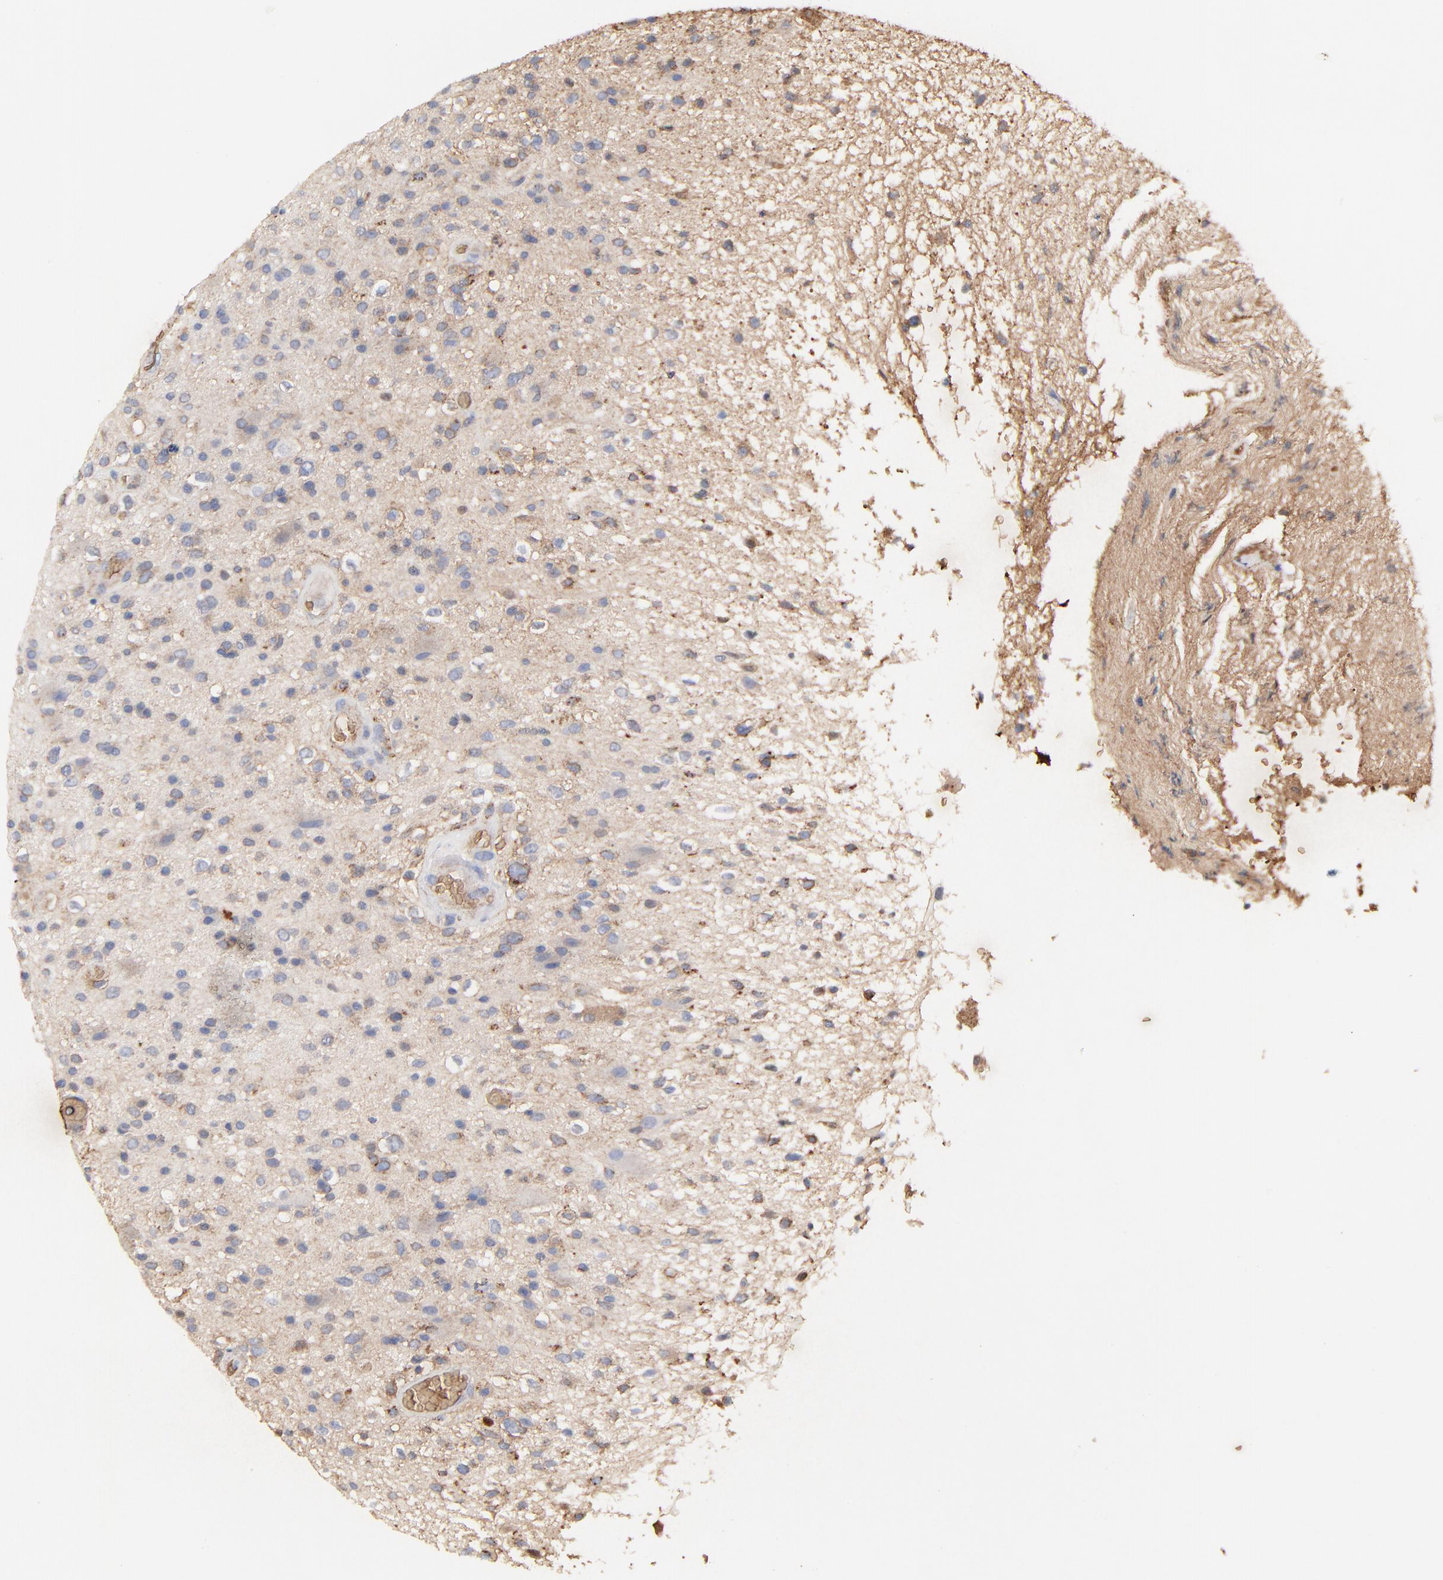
{"staining": {"intensity": "weak", "quantity": "25%-75%", "location": "cytoplasmic/membranous"}, "tissue": "glioma", "cell_type": "Tumor cells", "image_type": "cancer", "snomed": [{"axis": "morphology", "description": "Glioma, malignant, High grade"}, {"axis": "topography", "description": "Brain"}], "caption": "Malignant high-grade glioma stained with a protein marker reveals weak staining in tumor cells.", "gene": "PAG1", "patient": {"sex": "male", "age": 33}}